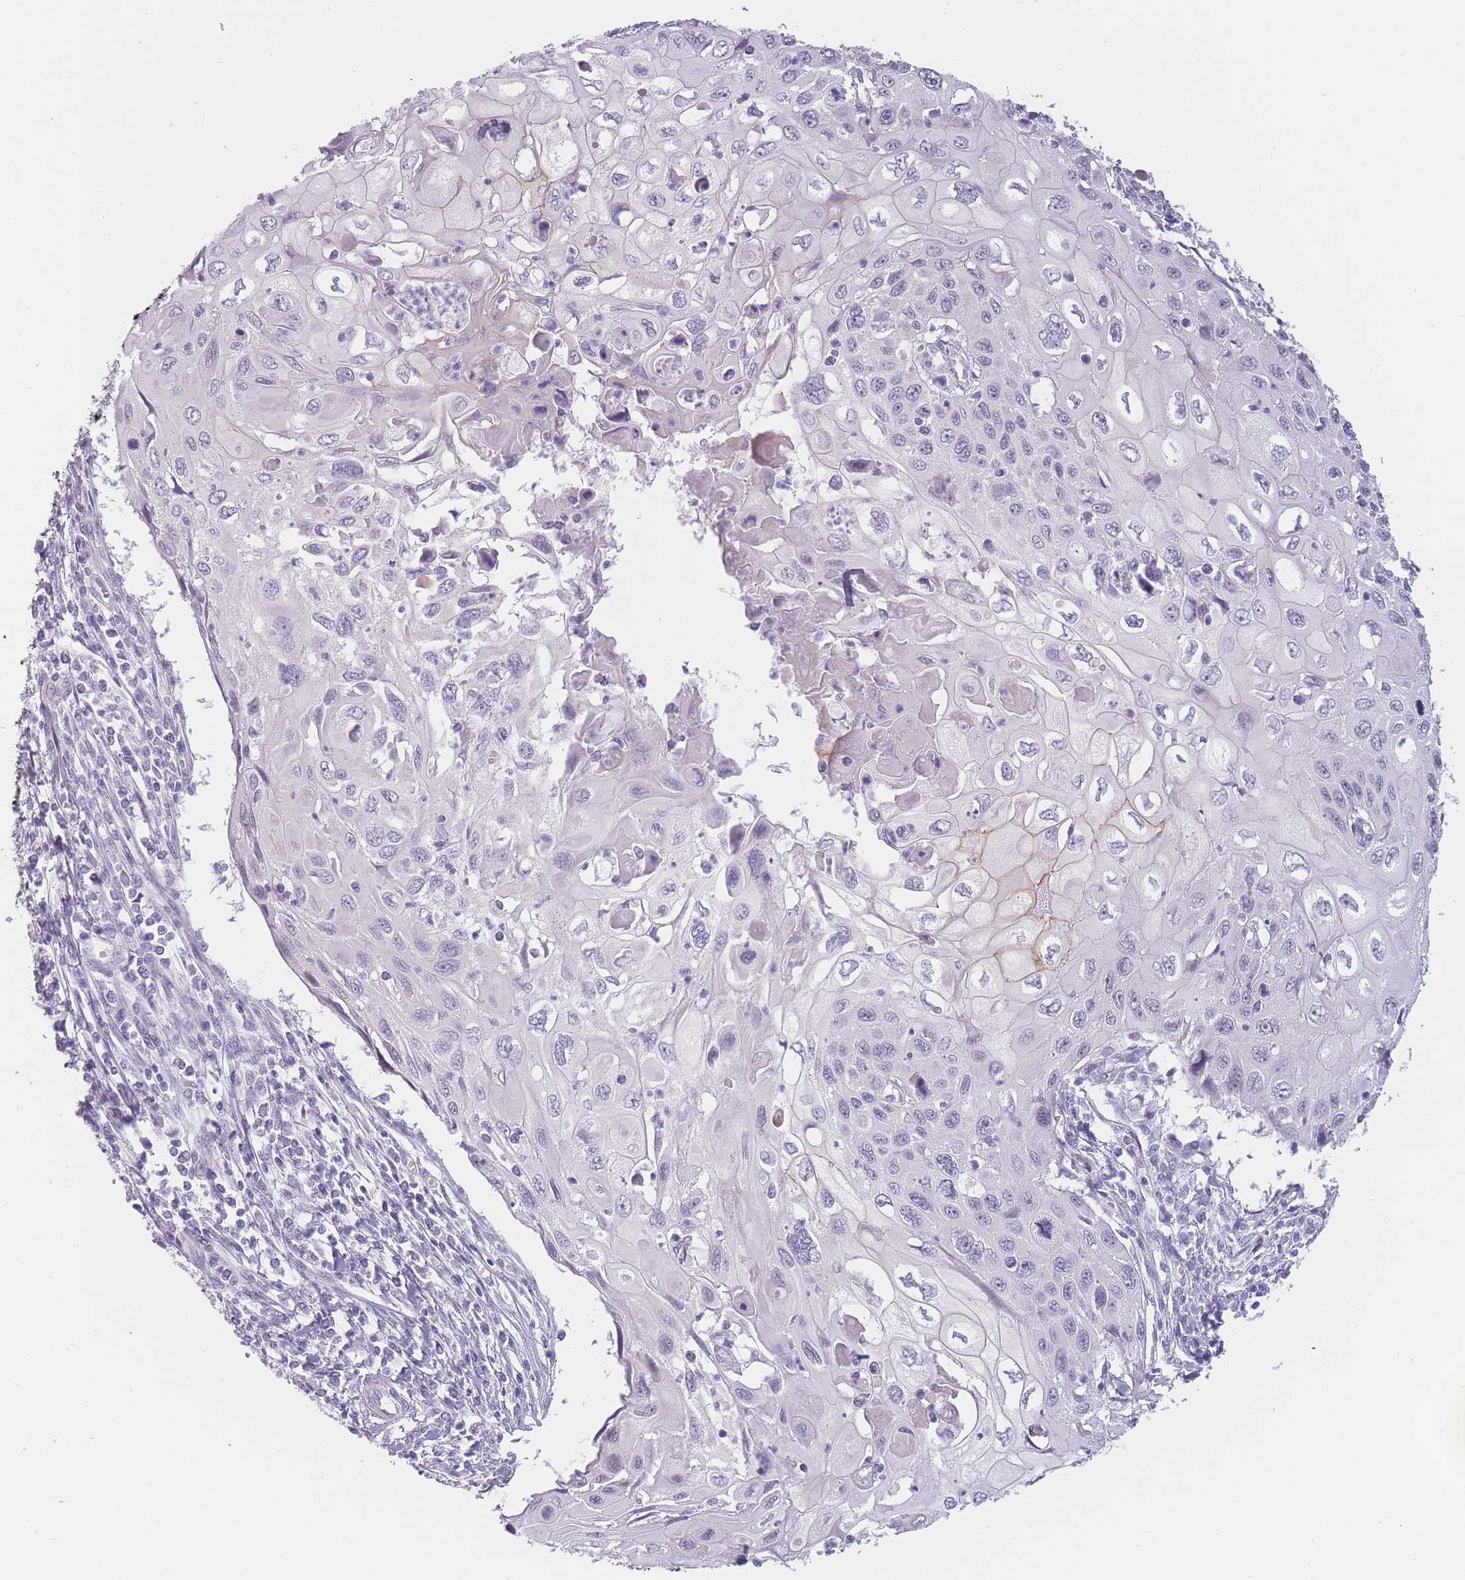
{"staining": {"intensity": "negative", "quantity": "none", "location": "none"}, "tissue": "cervical cancer", "cell_type": "Tumor cells", "image_type": "cancer", "snomed": [{"axis": "morphology", "description": "Squamous cell carcinoma, NOS"}, {"axis": "topography", "description": "Cervix"}], "caption": "There is no significant positivity in tumor cells of cervical cancer (squamous cell carcinoma).", "gene": "TMEM236", "patient": {"sex": "female", "age": 70}}